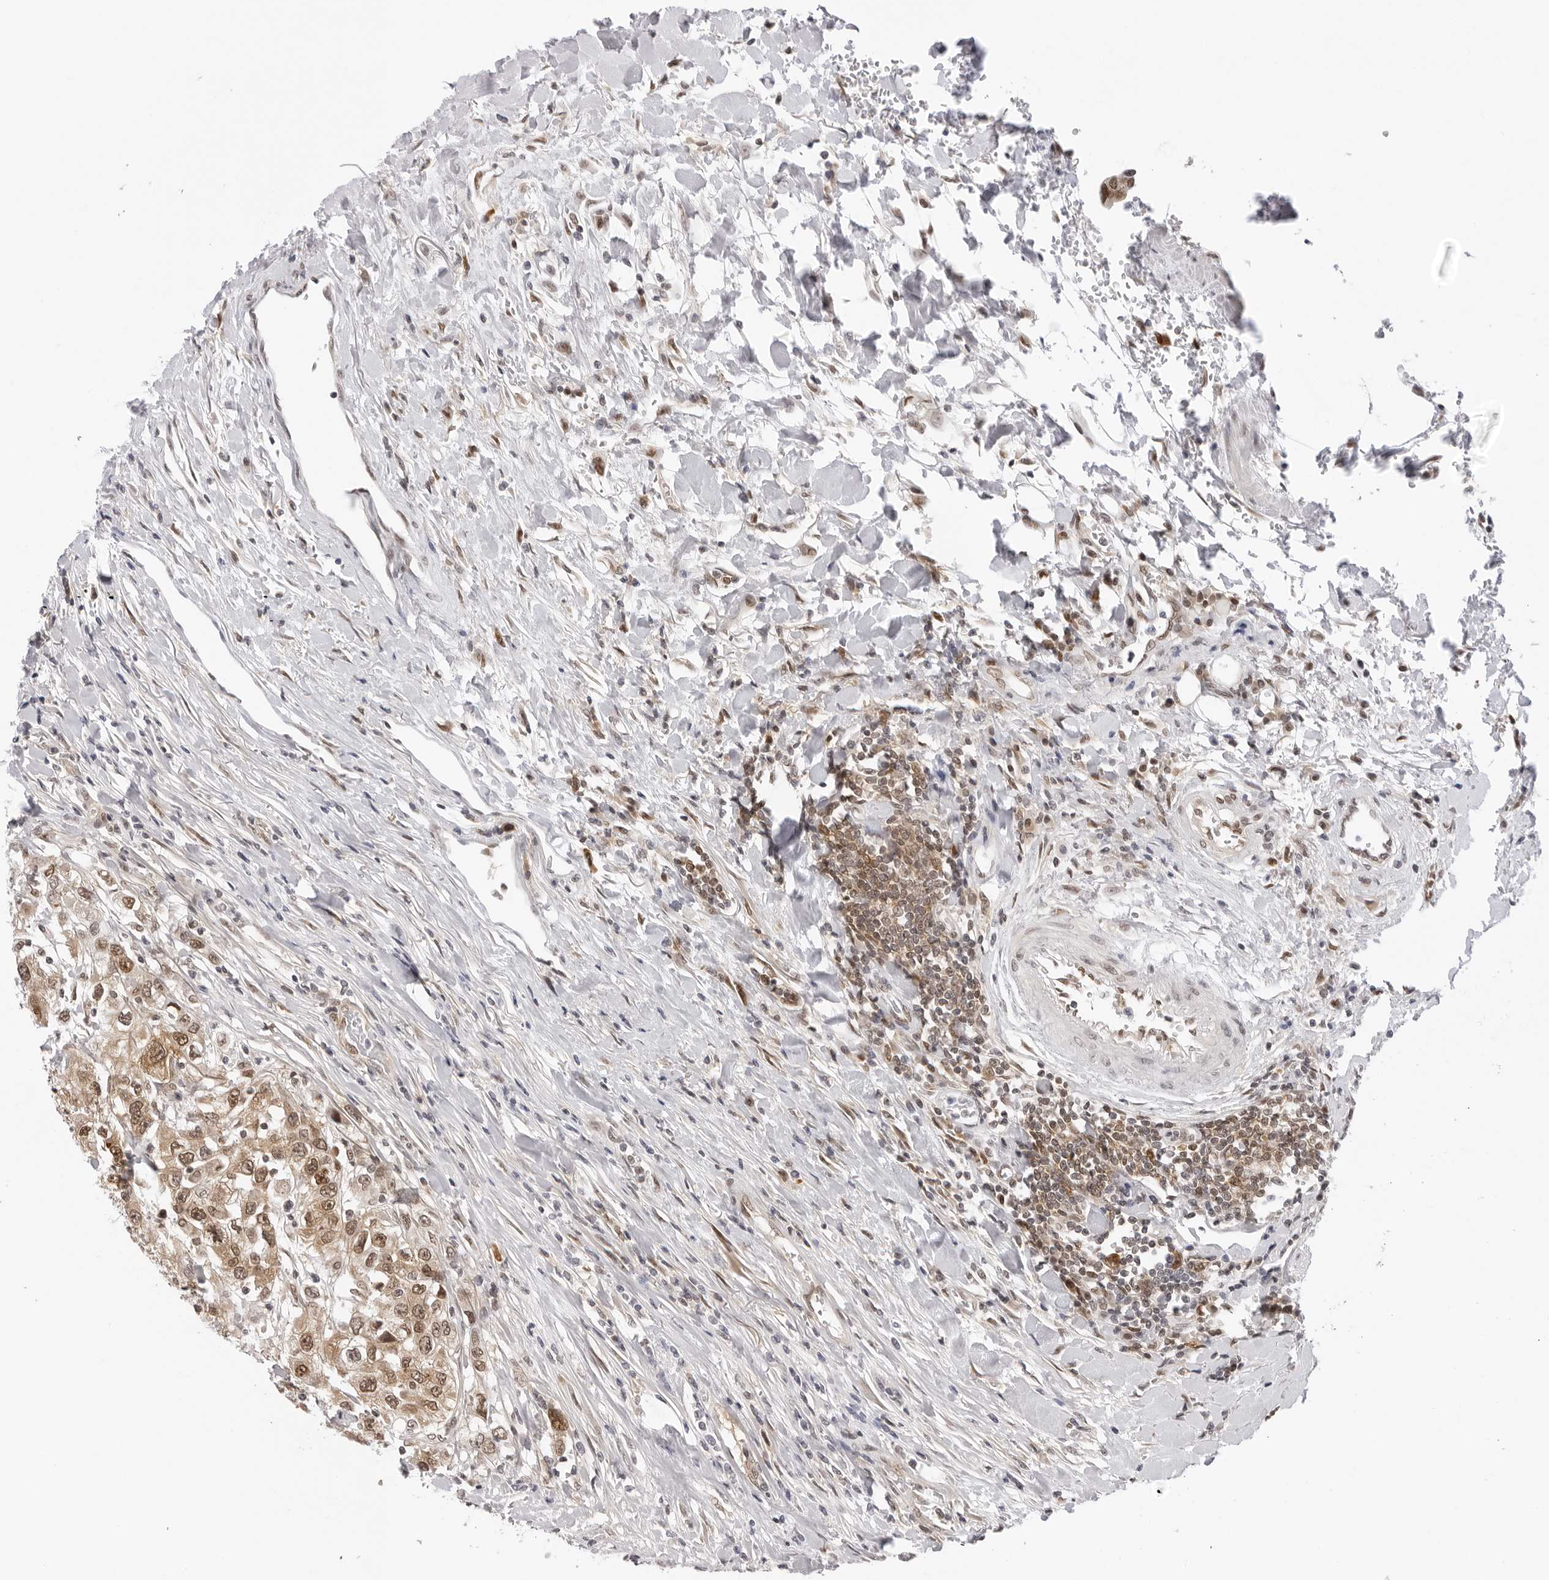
{"staining": {"intensity": "moderate", "quantity": ">75%", "location": "nuclear"}, "tissue": "urothelial cancer", "cell_type": "Tumor cells", "image_type": "cancer", "snomed": [{"axis": "morphology", "description": "Urothelial carcinoma, High grade"}, {"axis": "topography", "description": "Urinary bladder"}], "caption": "Immunohistochemical staining of human urothelial cancer reveals medium levels of moderate nuclear staining in approximately >75% of tumor cells.", "gene": "WDR77", "patient": {"sex": "female", "age": 80}}